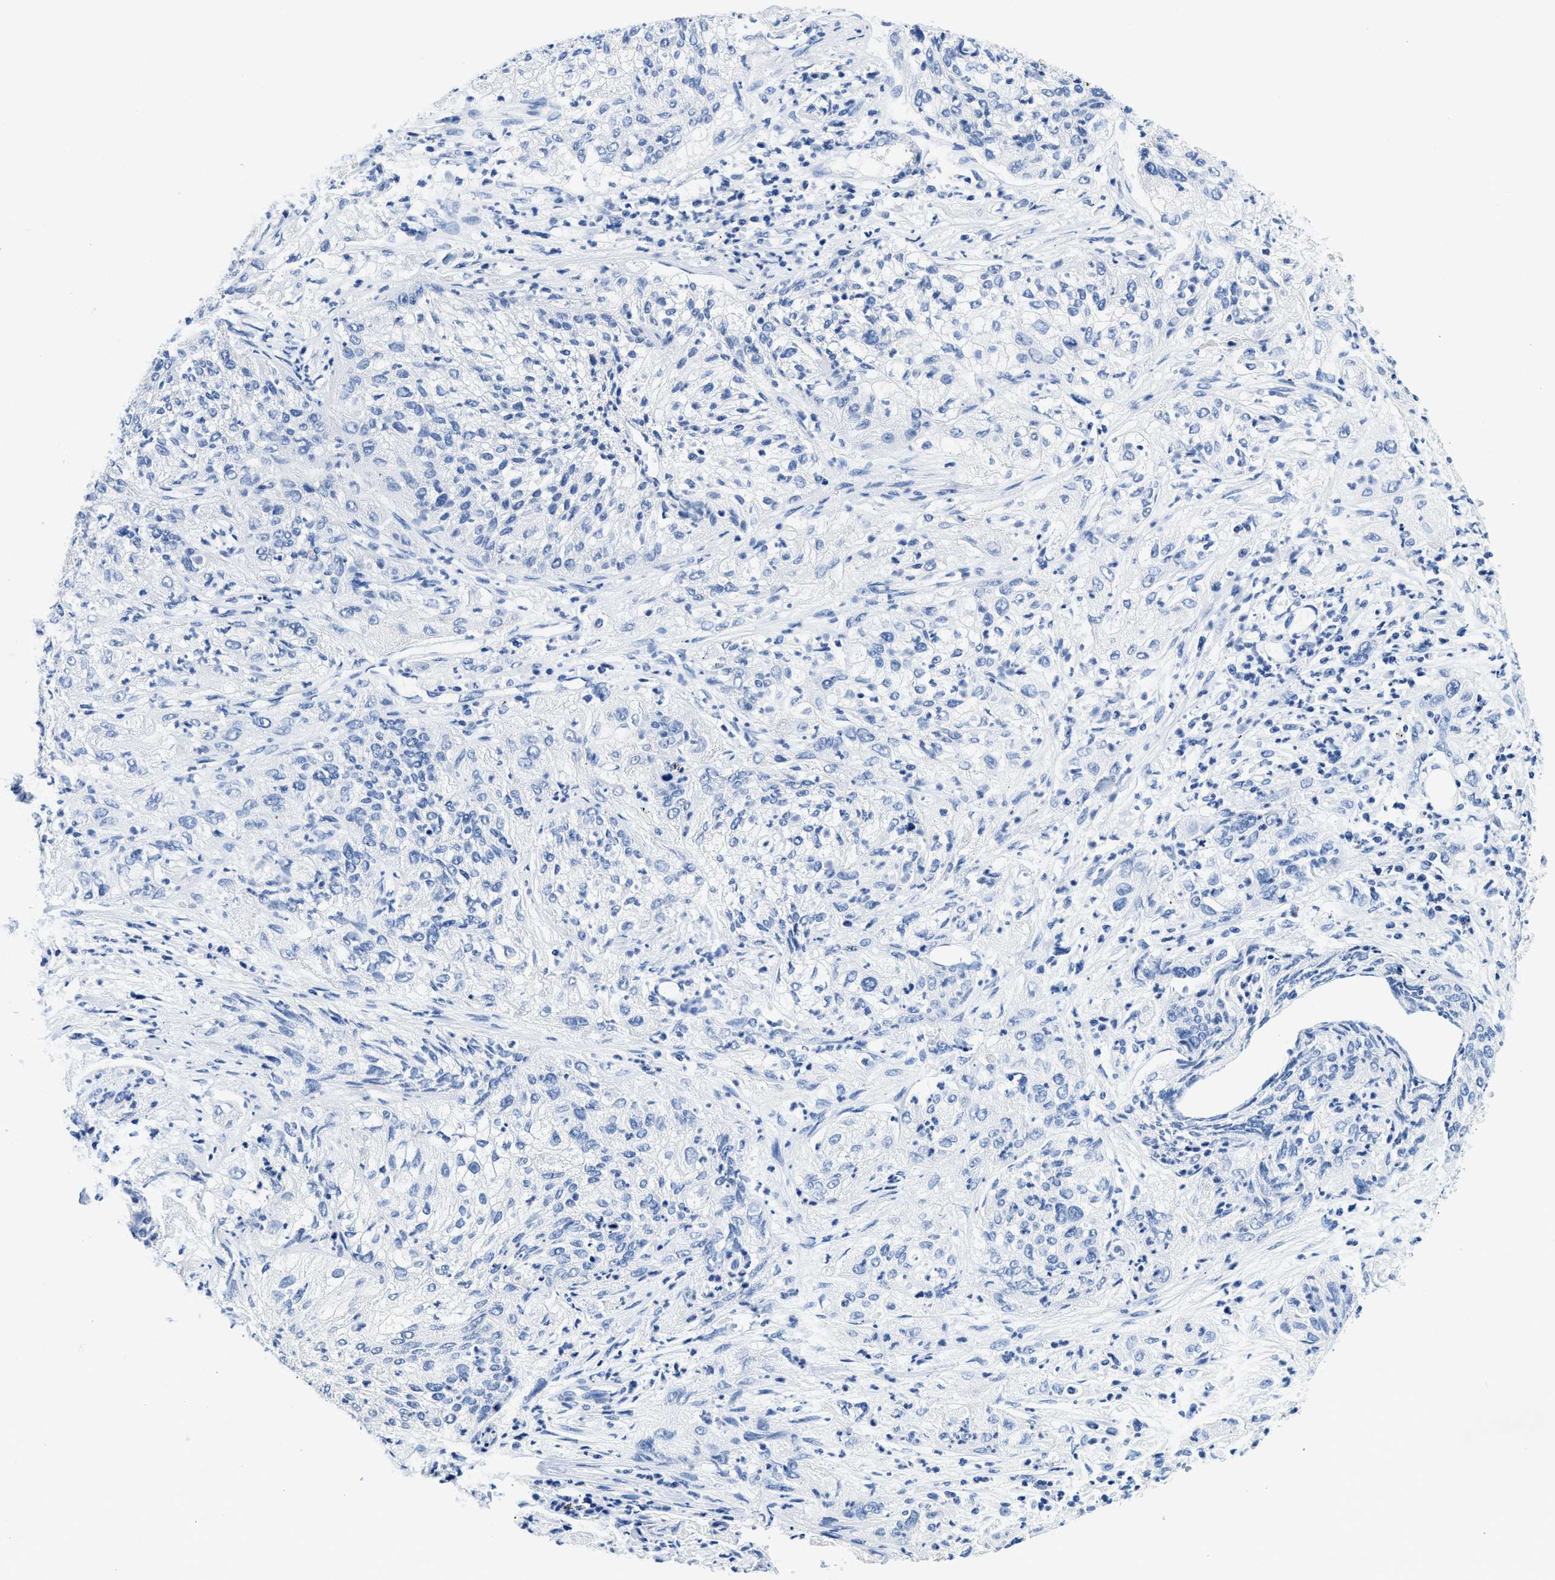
{"staining": {"intensity": "negative", "quantity": "none", "location": "none"}, "tissue": "lung cancer", "cell_type": "Tumor cells", "image_type": "cancer", "snomed": [{"axis": "morphology", "description": "Inflammation, NOS"}, {"axis": "morphology", "description": "Squamous cell carcinoma, NOS"}, {"axis": "topography", "description": "Lymph node"}, {"axis": "topography", "description": "Soft tissue"}, {"axis": "topography", "description": "Lung"}], "caption": "A photomicrograph of lung cancer (squamous cell carcinoma) stained for a protein displays no brown staining in tumor cells.", "gene": "GSN", "patient": {"sex": "male", "age": 66}}